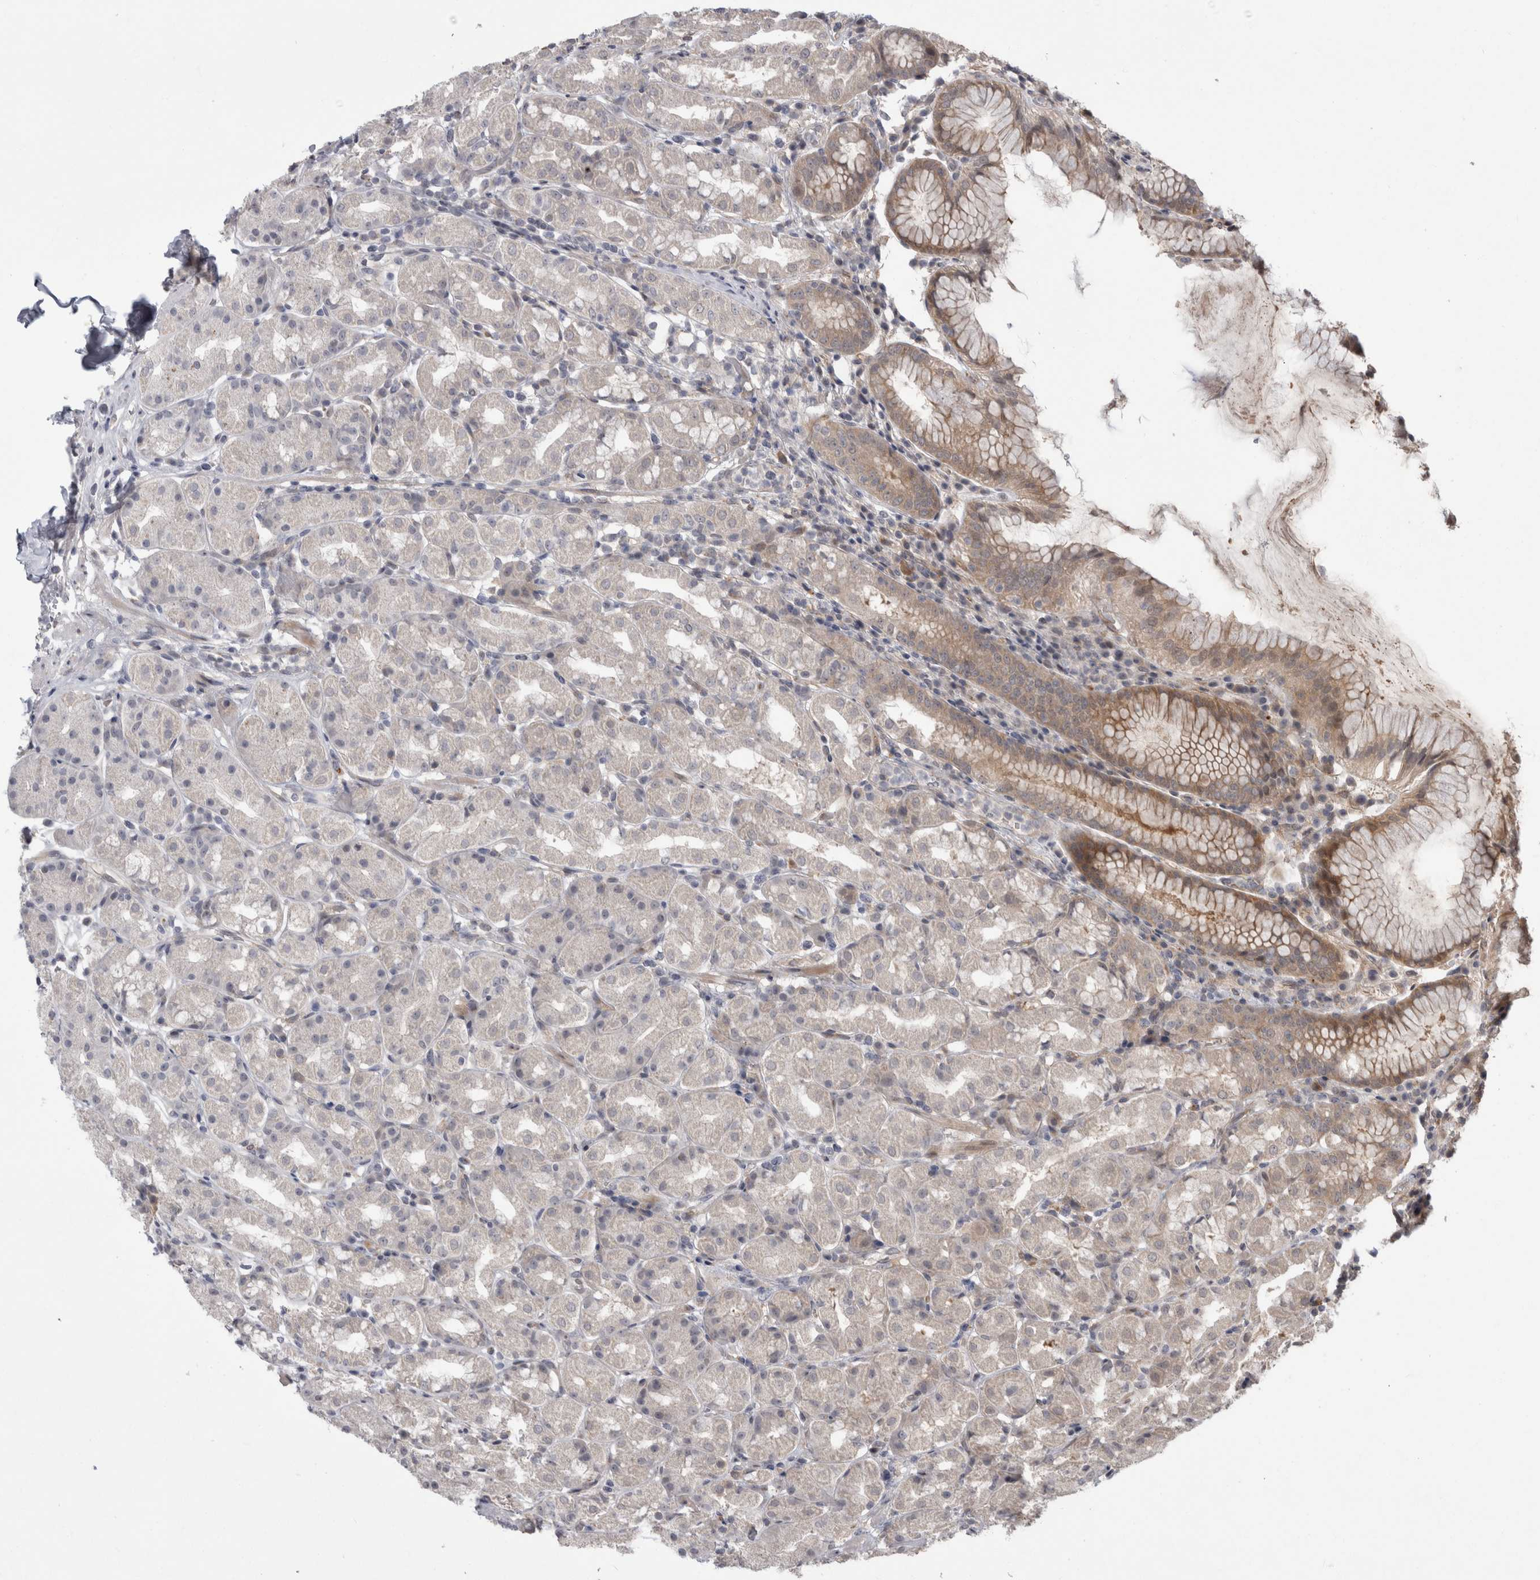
{"staining": {"intensity": "moderate", "quantity": "<25%", "location": "cytoplasmic/membranous"}, "tissue": "stomach", "cell_type": "Glandular cells", "image_type": "normal", "snomed": [{"axis": "morphology", "description": "Normal tissue, NOS"}, {"axis": "topography", "description": "Stomach, lower"}], "caption": "This is an image of immunohistochemistry staining of benign stomach, which shows moderate staining in the cytoplasmic/membranous of glandular cells.", "gene": "MTBP", "patient": {"sex": "female", "age": 56}}